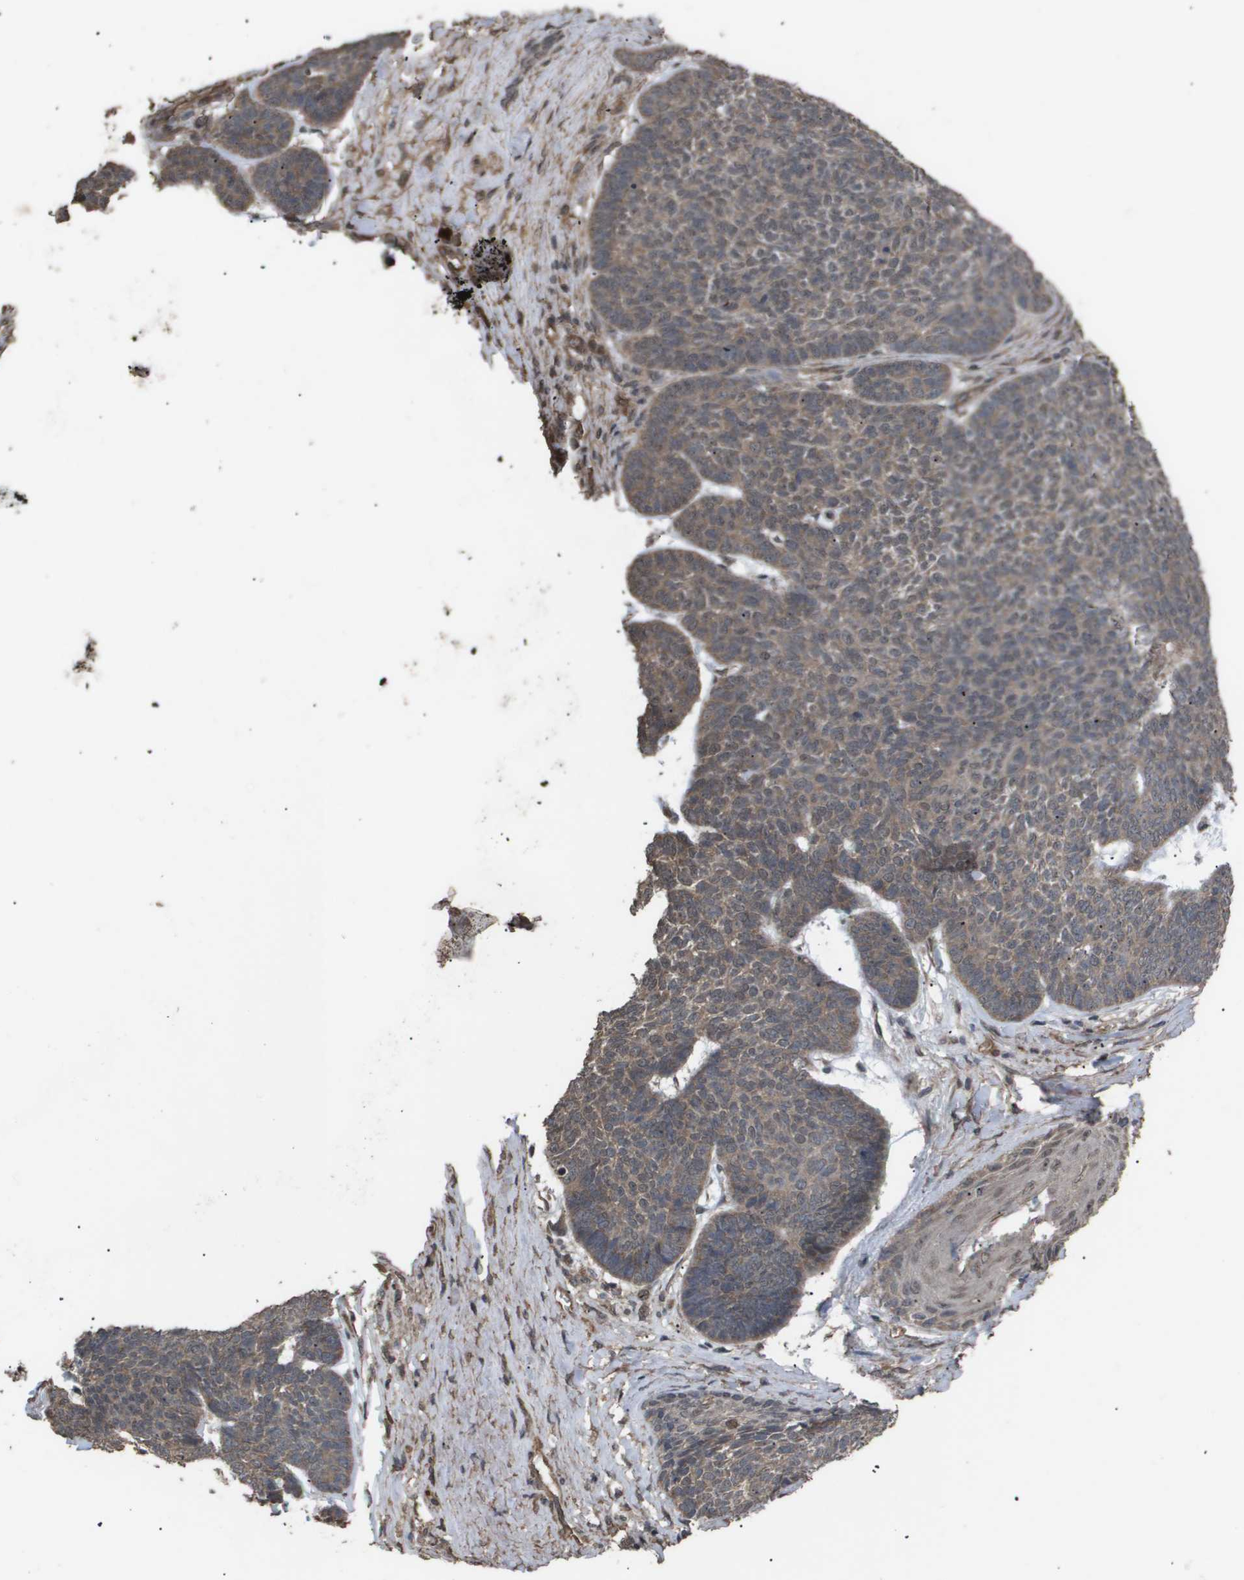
{"staining": {"intensity": "moderate", "quantity": ">75%", "location": "cytoplasmic/membranous"}, "tissue": "skin cancer", "cell_type": "Tumor cells", "image_type": "cancer", "snomed": [{"axis": "morphology", "description": "Basal cell carcinoma"}, {"axis": "topography", "description": "Skin"}], "caption": "Immunohistochemical staining of human skin cancer demonstrates medium levels of moderate cytoplasmic/membranous protein positivity in about >75% of tumor cells.", "gene": "CUL5", "patient": {"sex": "male", "age": 84}}